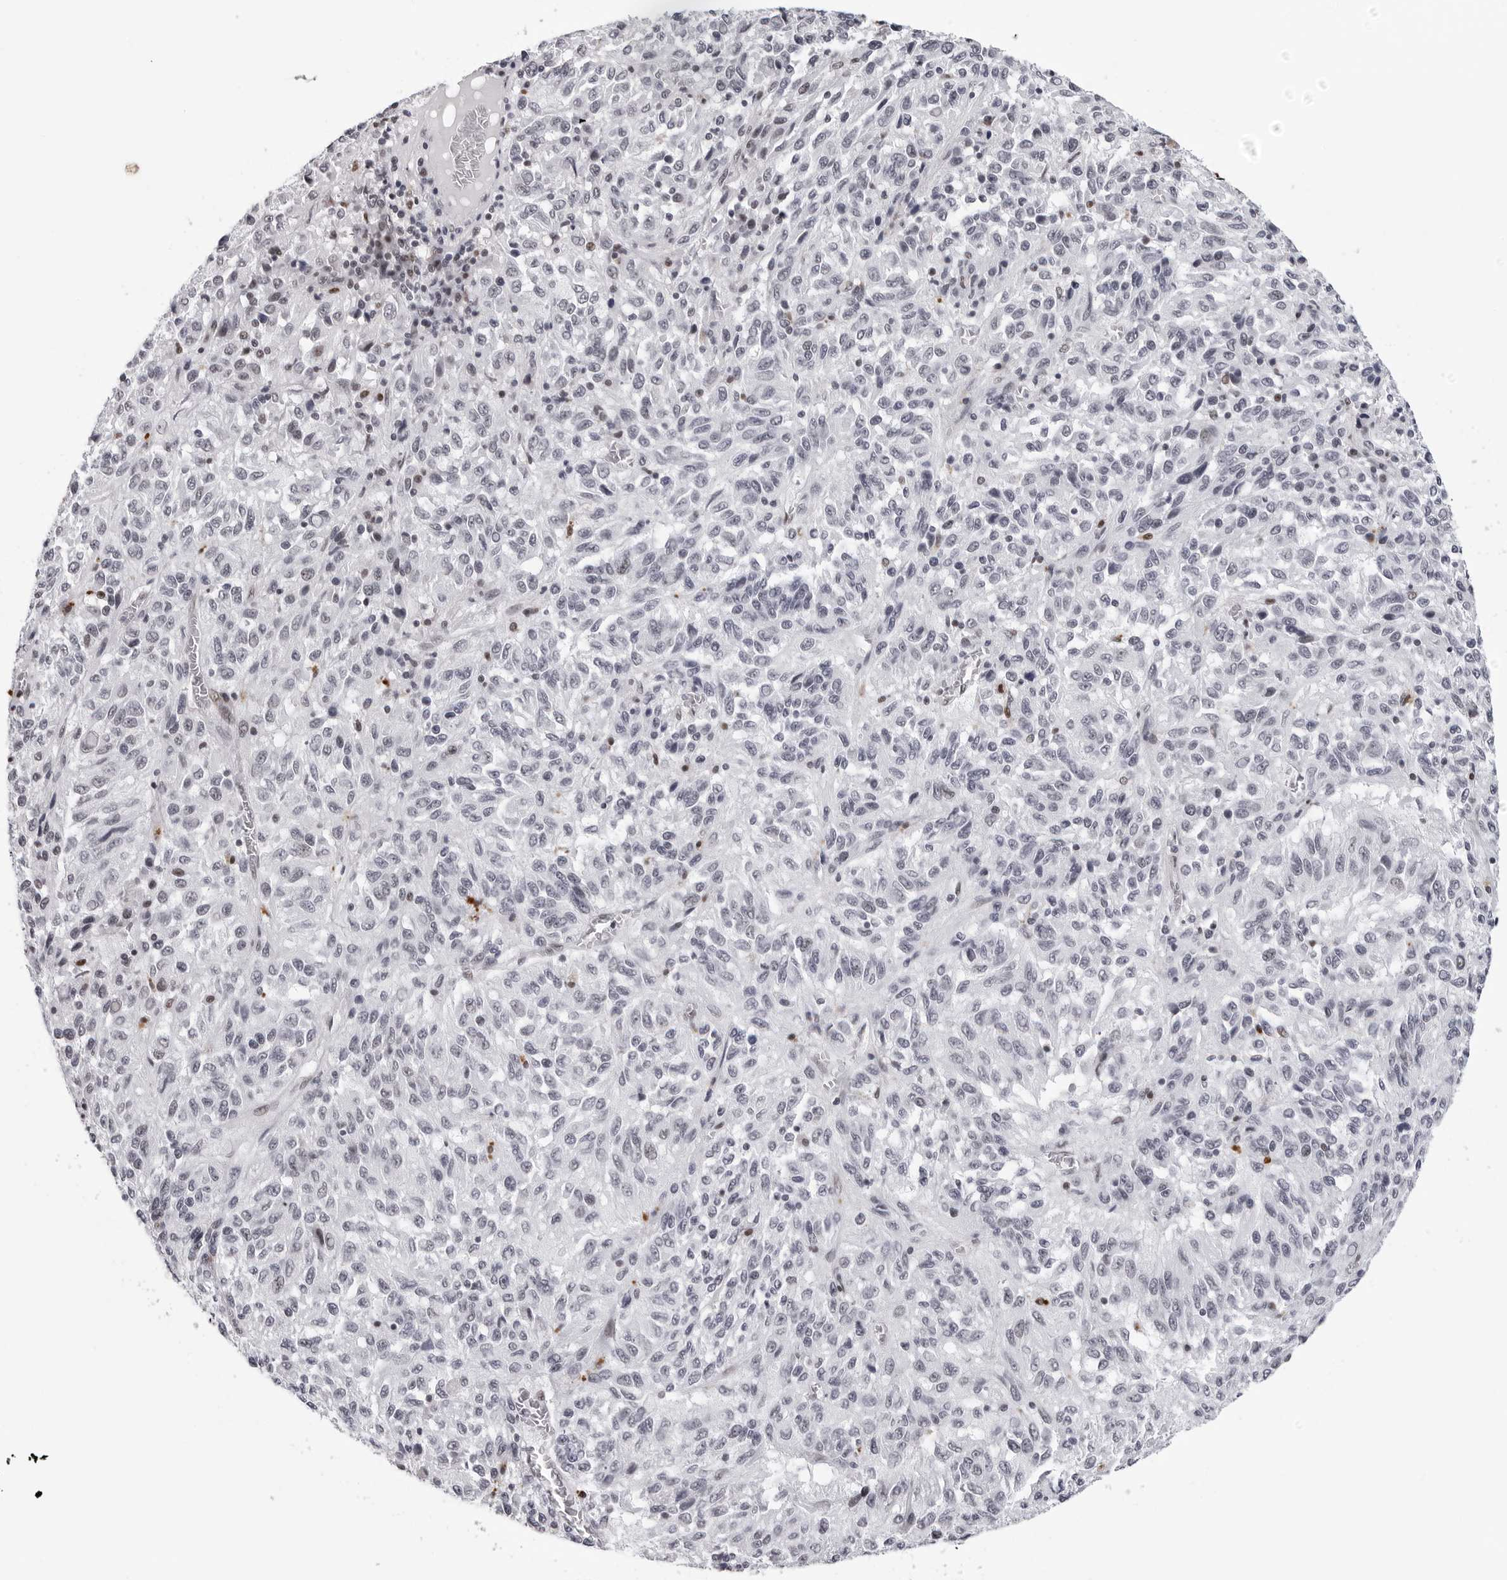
{"staining": {"intensity": "negative", "quantity": "none", "location": "none"}, "tissue": "melanoma", "cell_type": "Tumor cells", "image_type": "cancer", "snomed": [{"axis": "morphology", "description": "Malignant melanoma, Metastatic site"}, {"axis": "topography", "description": "Lung"}], "caption": "Immunohistochemistry micrograph of neoplastic tissue: human melanoma stained with DAB displays no significant protein positivity in tumor cells. (Stains: DAB (3,3'-diaminobenzidine) immunohistochemistry with hematoxylin counter stain, Microscopy: brightfield microscopy at high magnification).", "gene": "SF3B4", "patient": {"sex": "male", "age": 64}}